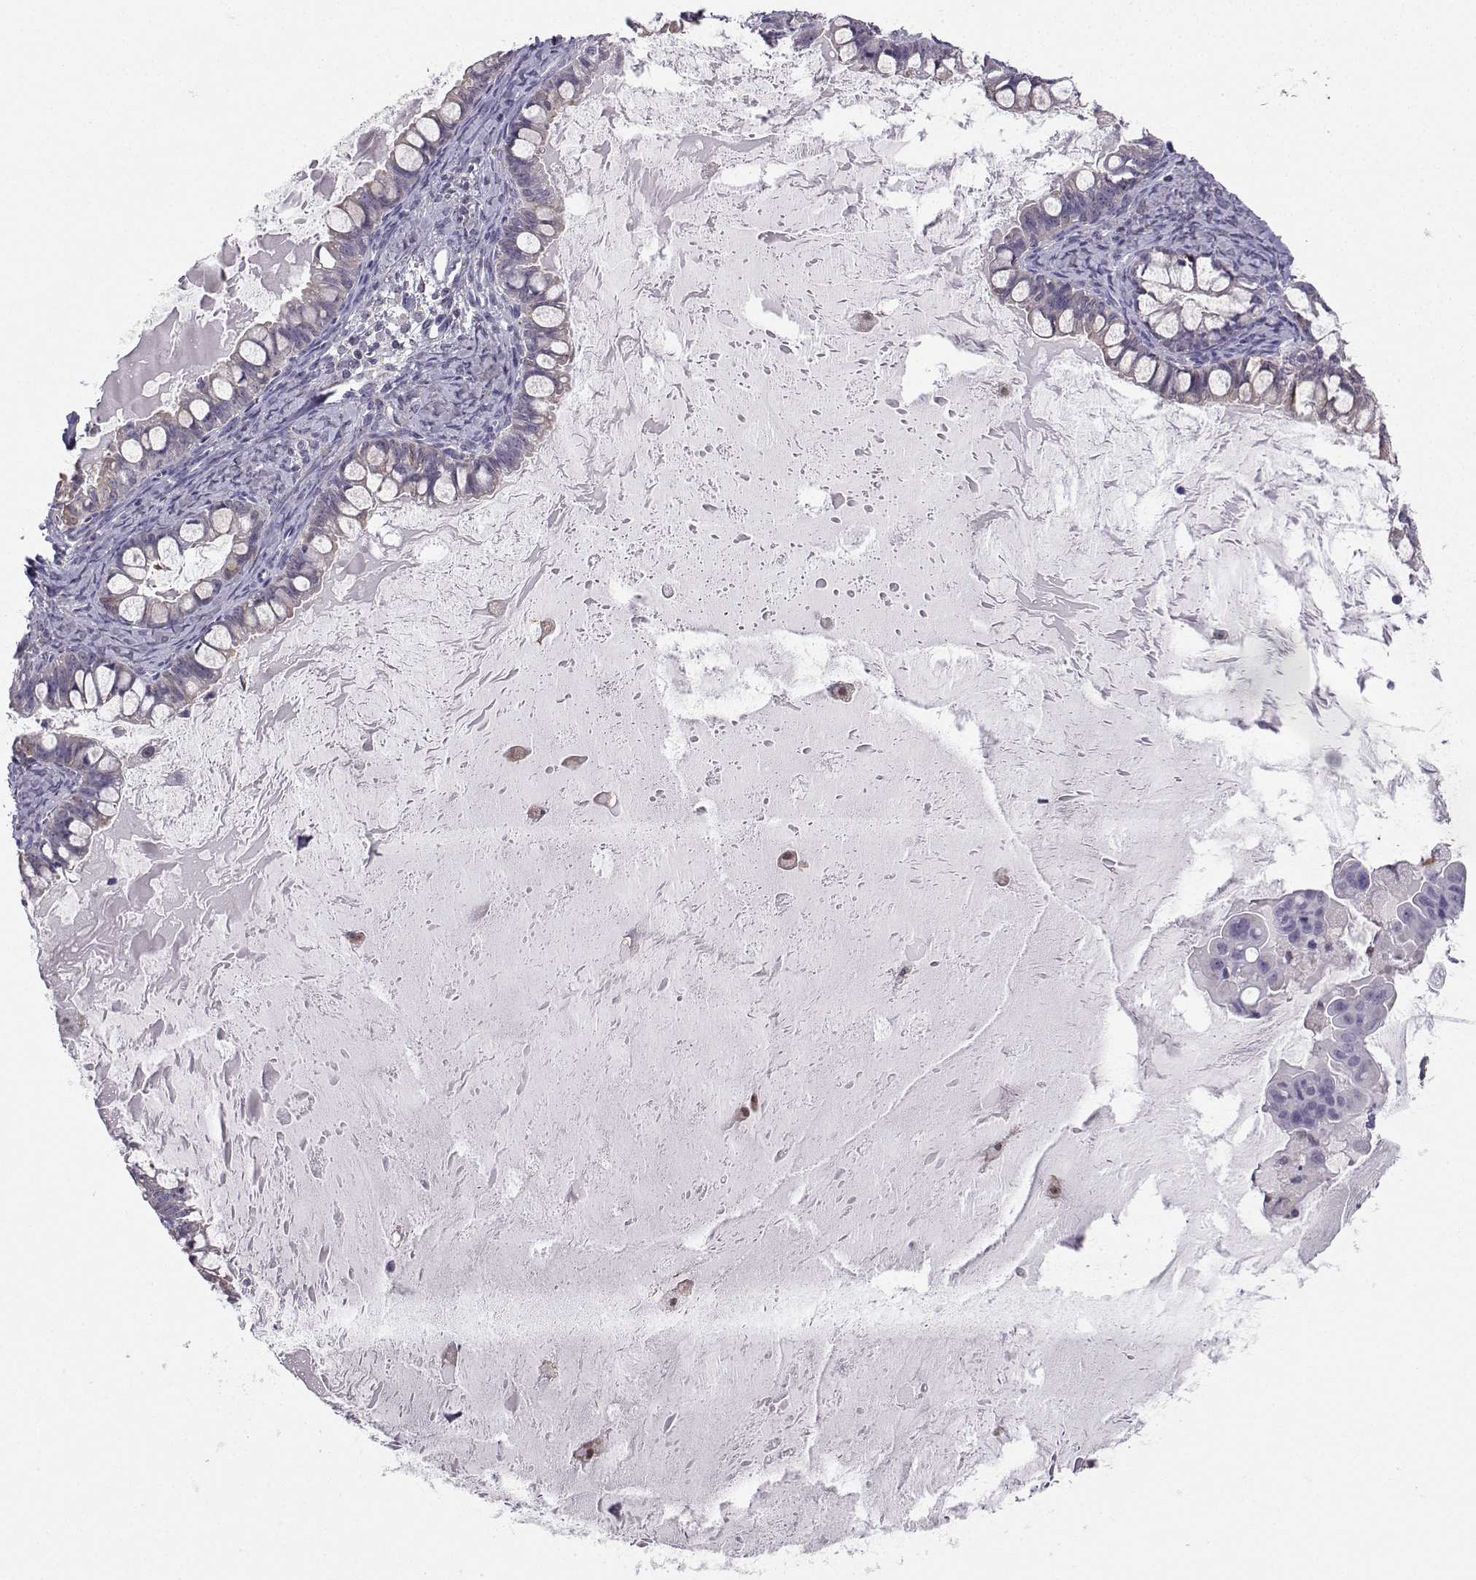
{"staining": {"intensity": "negative", "quantity": "none", "location": "none"}, "tissue": "ovarian cancer", "cell_type": "Tumor cells", "image_type": "cancer", "snomed": [{"axis": "morphology", "description": "Cystadenocarcinoma, mucinous, NOS"}, {"axis": "topography", "description": "Ovary"}], "caption": "Immunohistochemical staining of human ovarian cancer demonstrates no significant expression in tumor cells. (Stains: DAB (3,3'-diaminobenzidine) immunohistochemistry (IHC) with hematoxylin counter stain, Microscopy: brightfield microscopy at high magnification).", "gene": "DCLK3", "patient": {"sex": "female", "age": 63}}